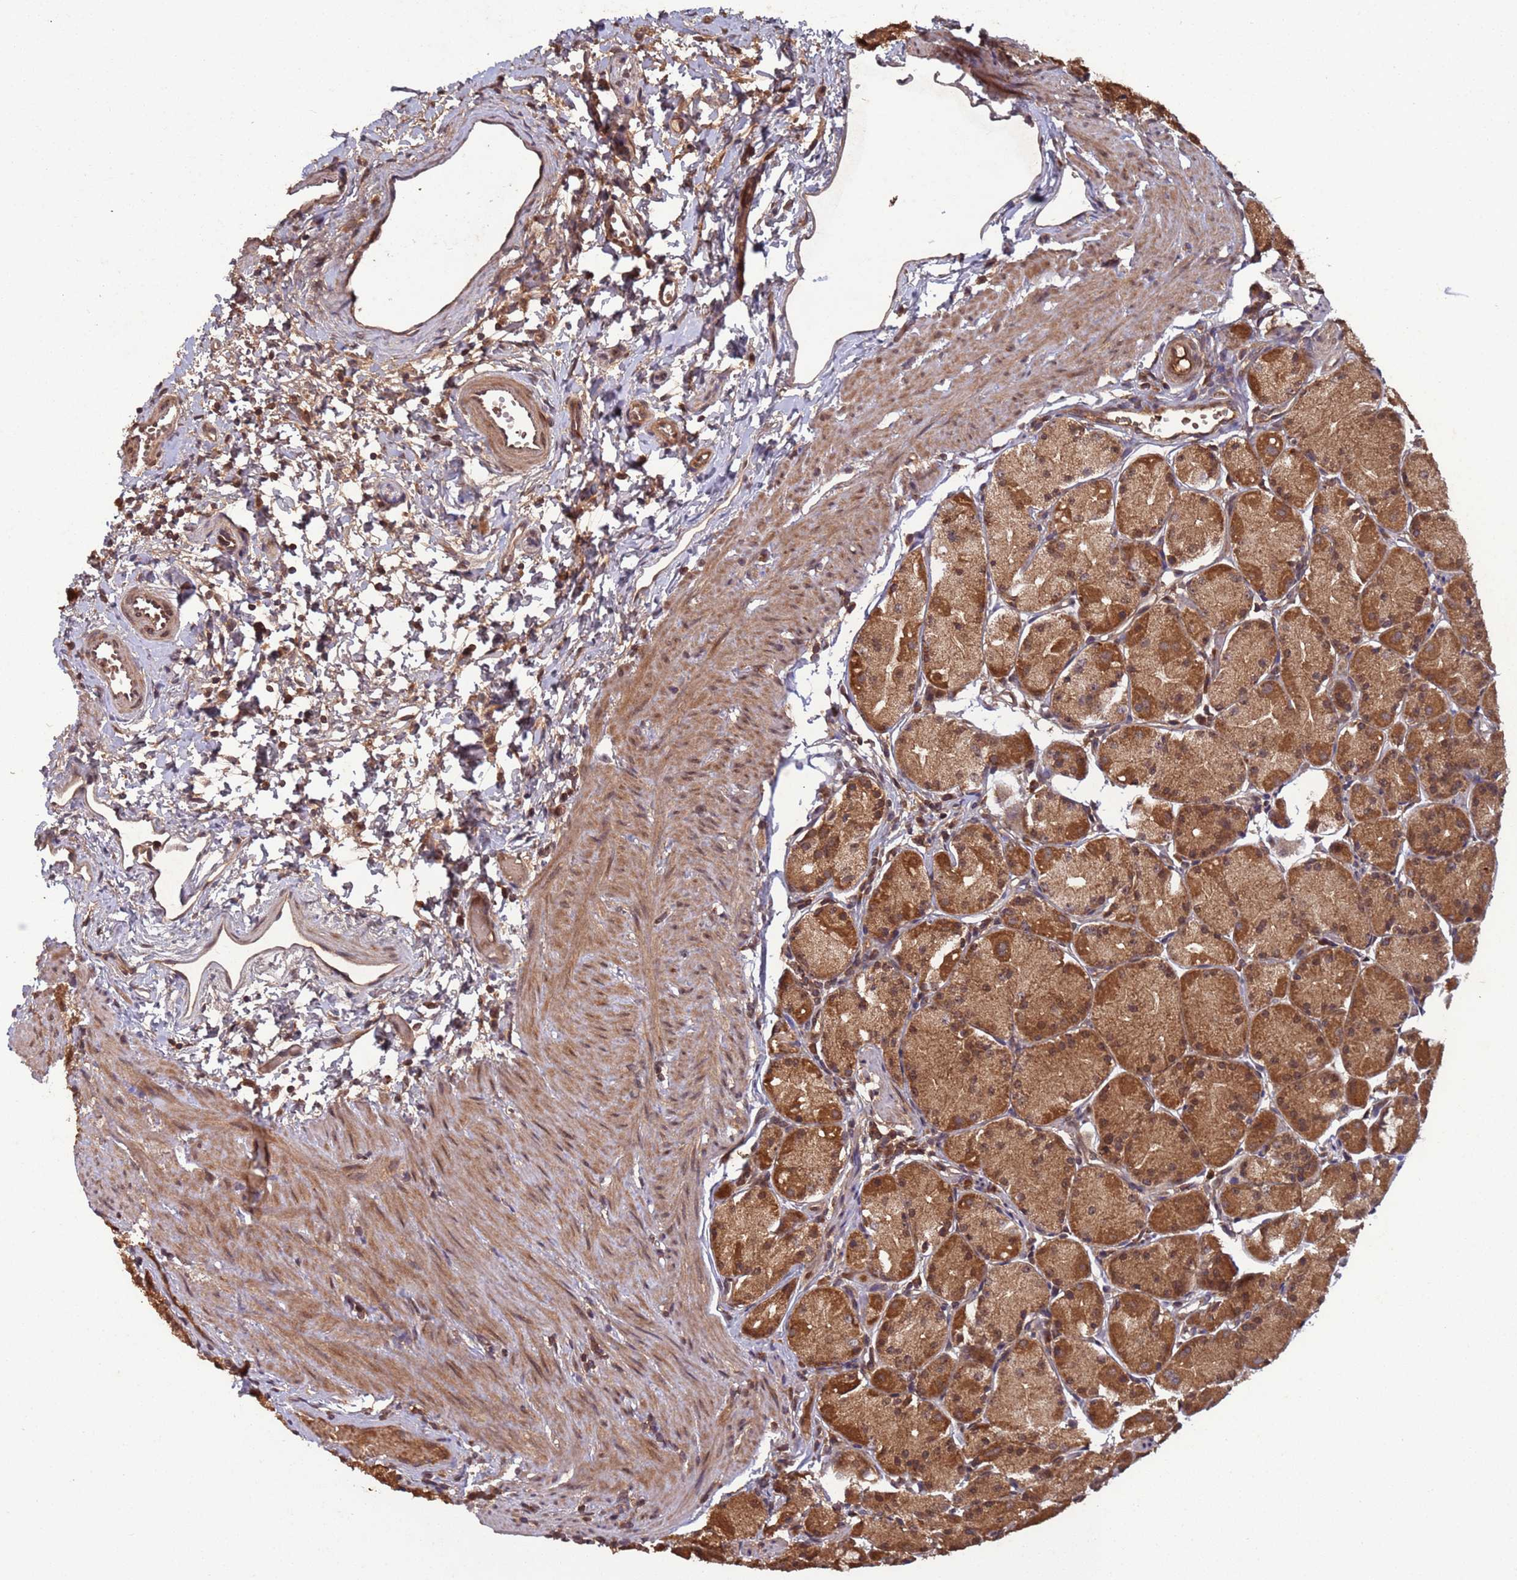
{"staining": {"intensity": "strong", "quantity": ">75%", "location": "cytoplasmic/membranous"}, "tissue": "stomach", "cell_type": "Glandular cells", "image_type": "normal", "snomed": [{"axis": "morphology", "description": "Normal tissue, NOS"}, {"axis": "topography", "description": "Stomach, upper"}], "caption": "Immunohistochemical staining of normal stomach shows high levels of strong cytoplasmic/membranous expression in about >75% of glandular cells. The staining was performed using DAB, with brown indicating positive protein expression. Nuclei are stained blue with hematoxylin.", "gene": "ERI1", "patient": {"sex": "male", "age": 47}}